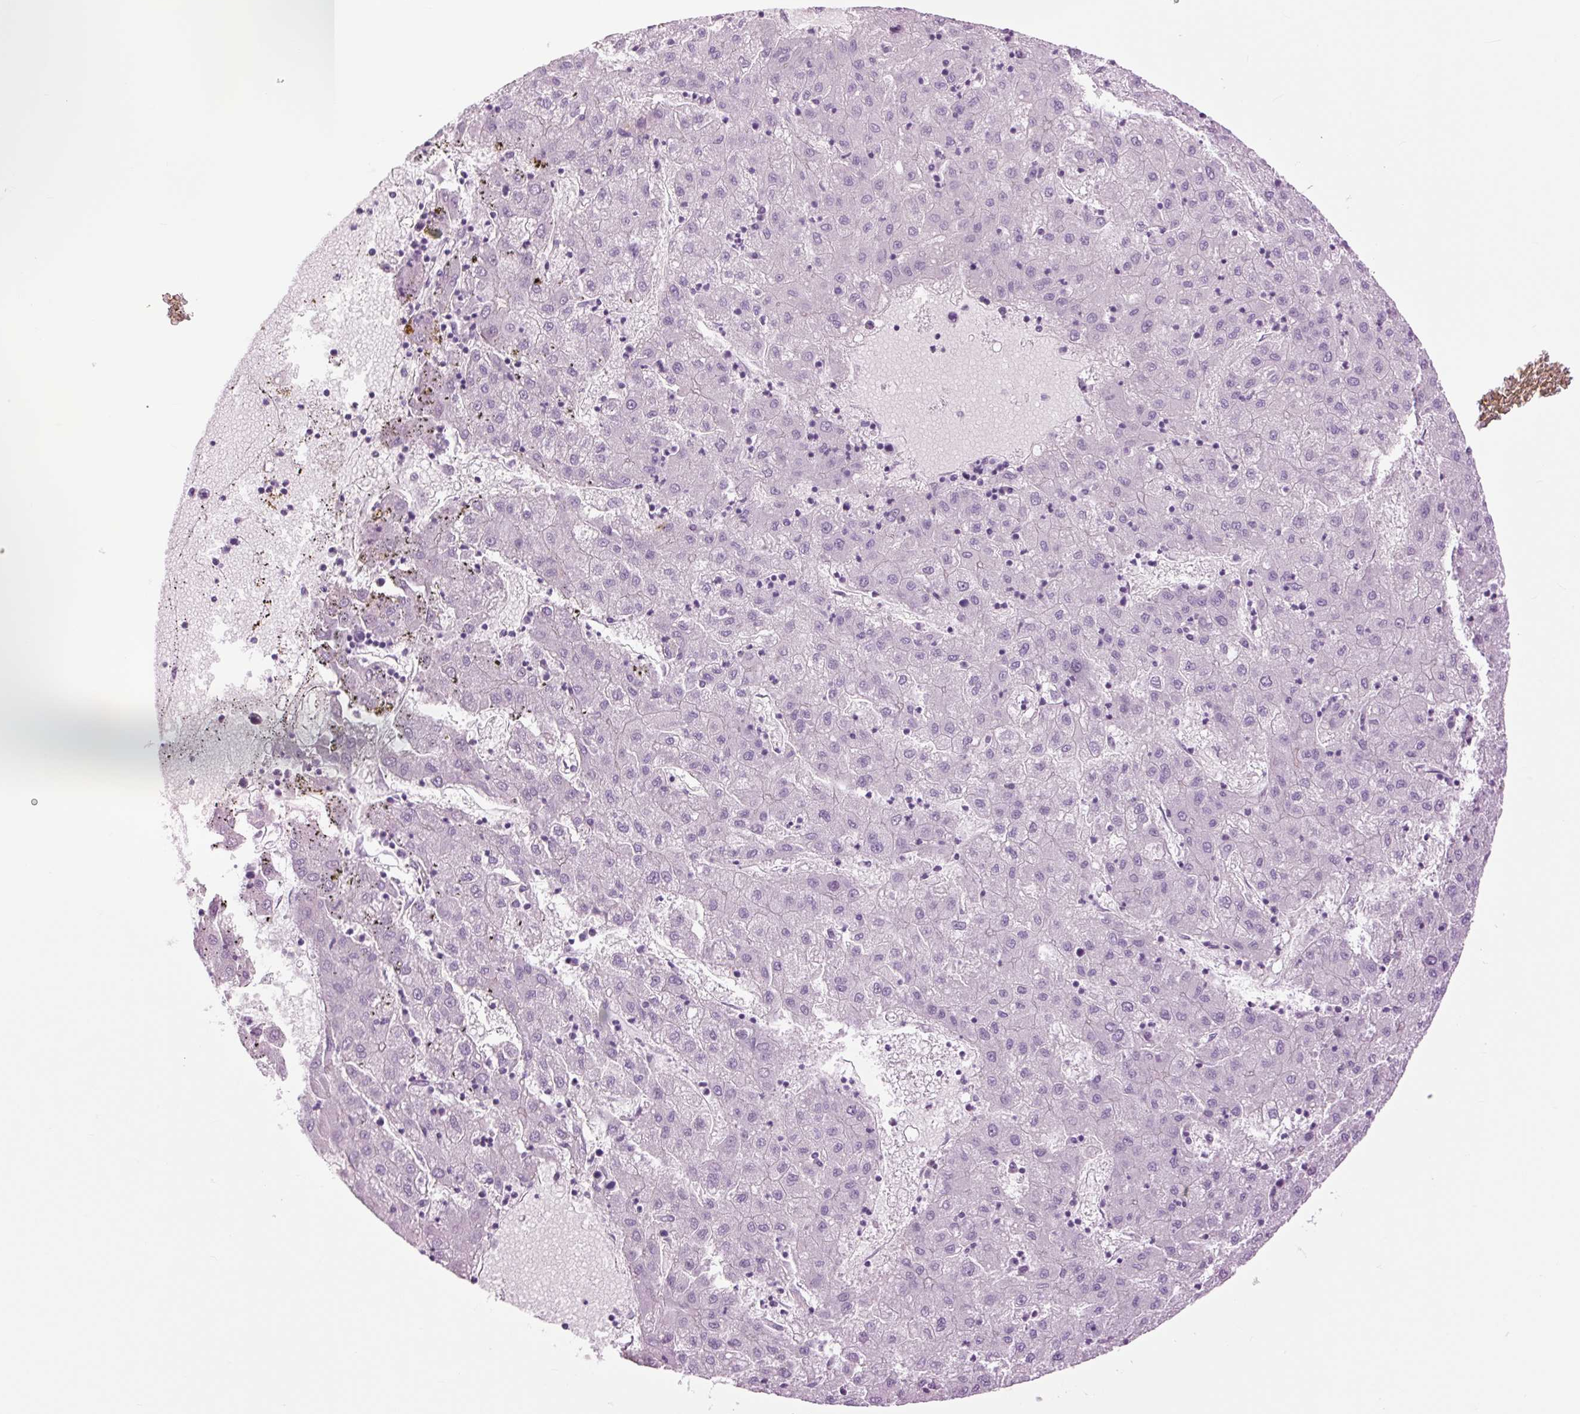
{"staining": {"intensity": "negative", "quantity": "none", "location": "none"}, "tissue": "liver cancer", "cell_type": "Tumor cells", "image_type": "cancer", "snomed": [{"axis": "morphology", "description": "Carcinoma, Hepatocellular, NOS"}, {"axis": "topography", "description": "Liver"}], "caption": "This is a histopathology image of immunohistochemistry (IHC) staining of liver cancer (hepatocellular carcinoma), which shows no expression in tumor cells.", "gene": "TFF2", "patient": {"sex": "male", "age": 72}}